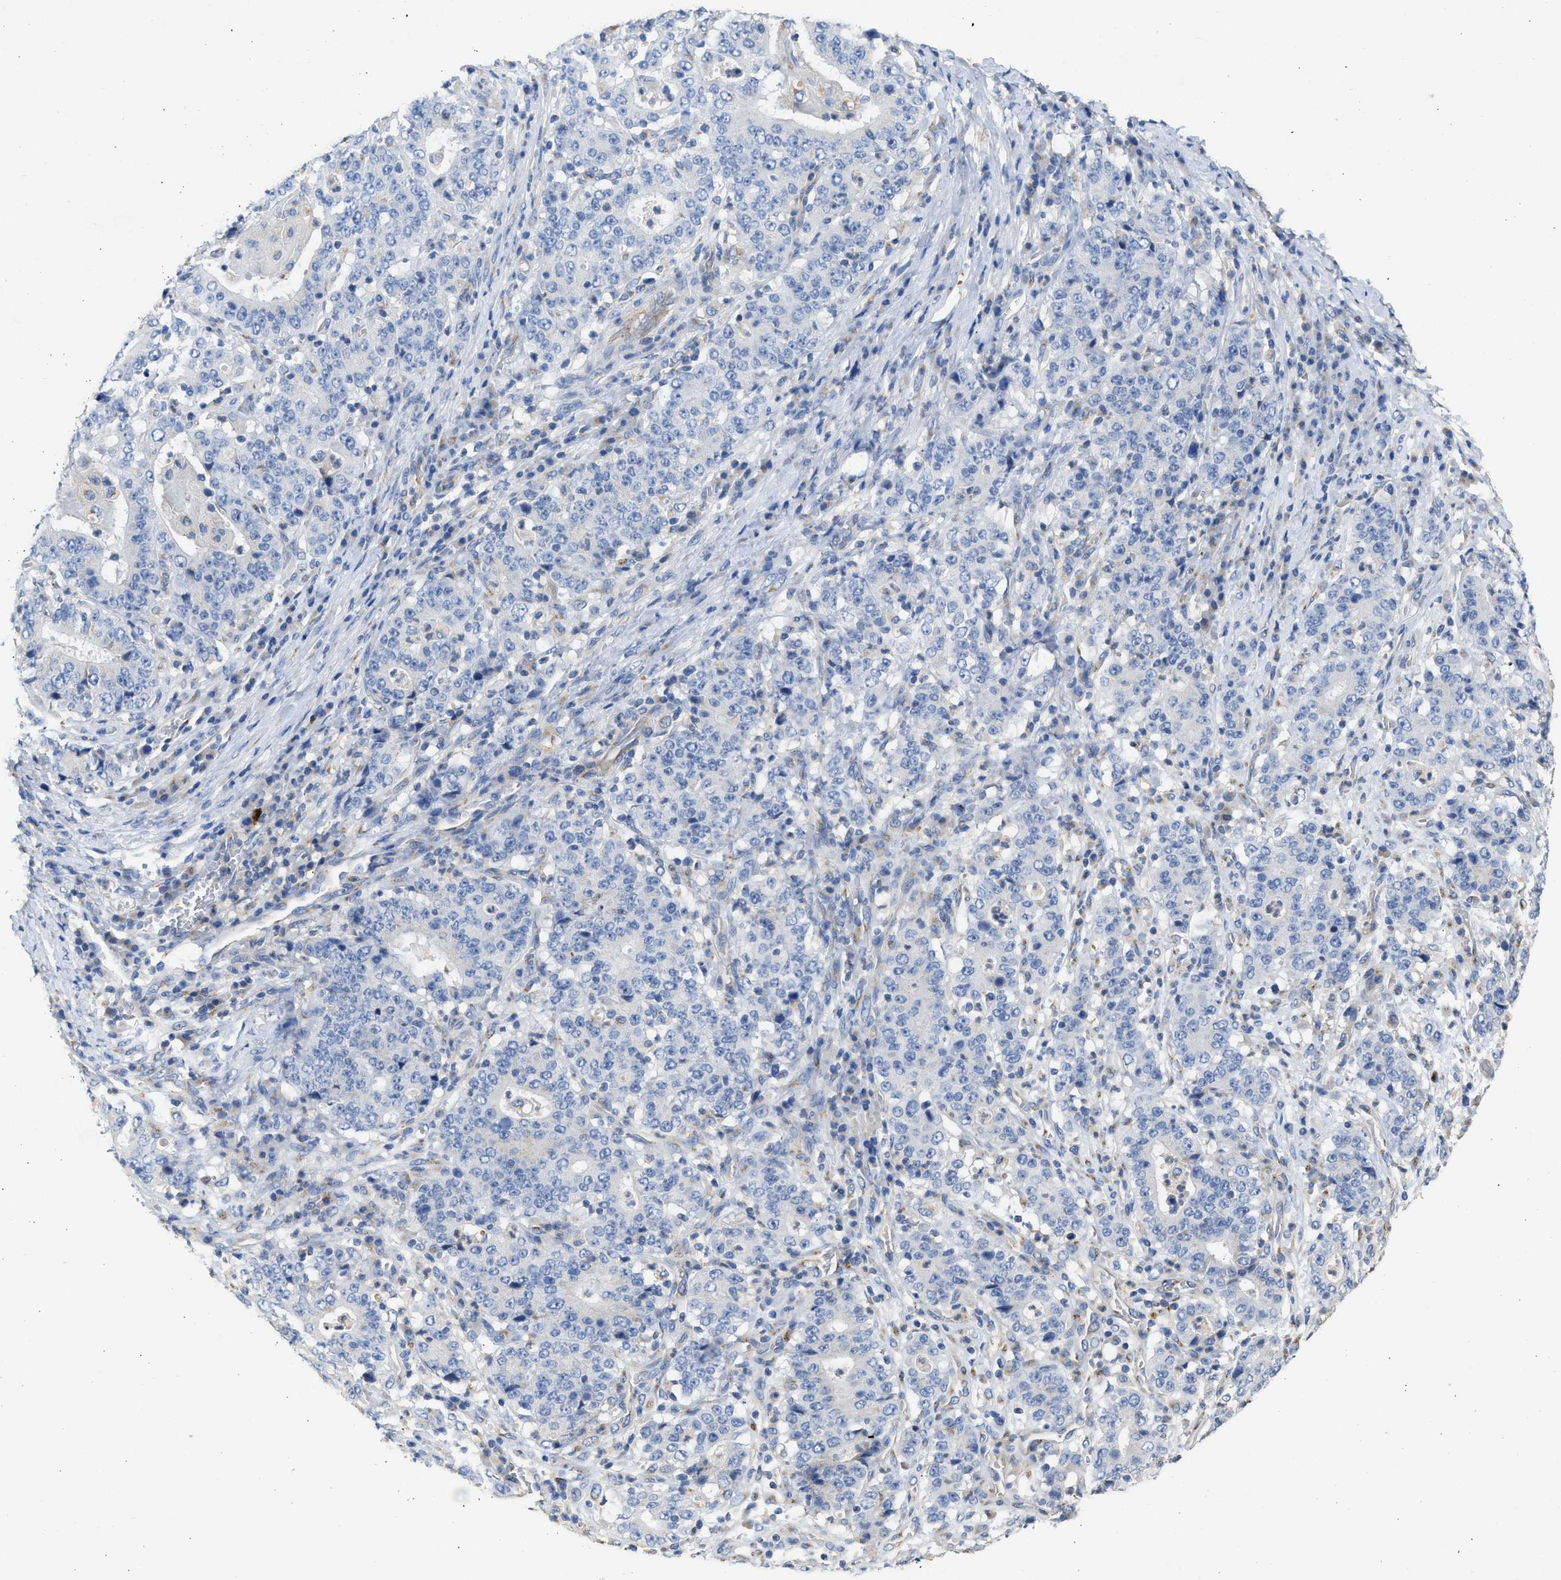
{"staining": {"intensity": "negative", "quantity": "none", "location": "none"}, "tissue": "stomach cancer", "cell_type": "Tumor cells", "image_type": "cancer", "snomed": [{"axis": "morphology", "description": "Normal tissue, NOS"}, {"axis": "morphology", "description": "Adenocarcinoma, NOS"}, {"axis": "topography", "description": "Stomach, upper"}, {"axis": "topography", "description": "Stomach"}], "caption": "Immunohistochemistry (IHC) image of neoplastic tissue: human stomach adenocarcinoma stained with DAB (3,3'-diaminobenzidine) demonstrates no significant protein expression in tumor cells.", "gene": "IPO8", "patient": {"sex": "male", "age": 59}}